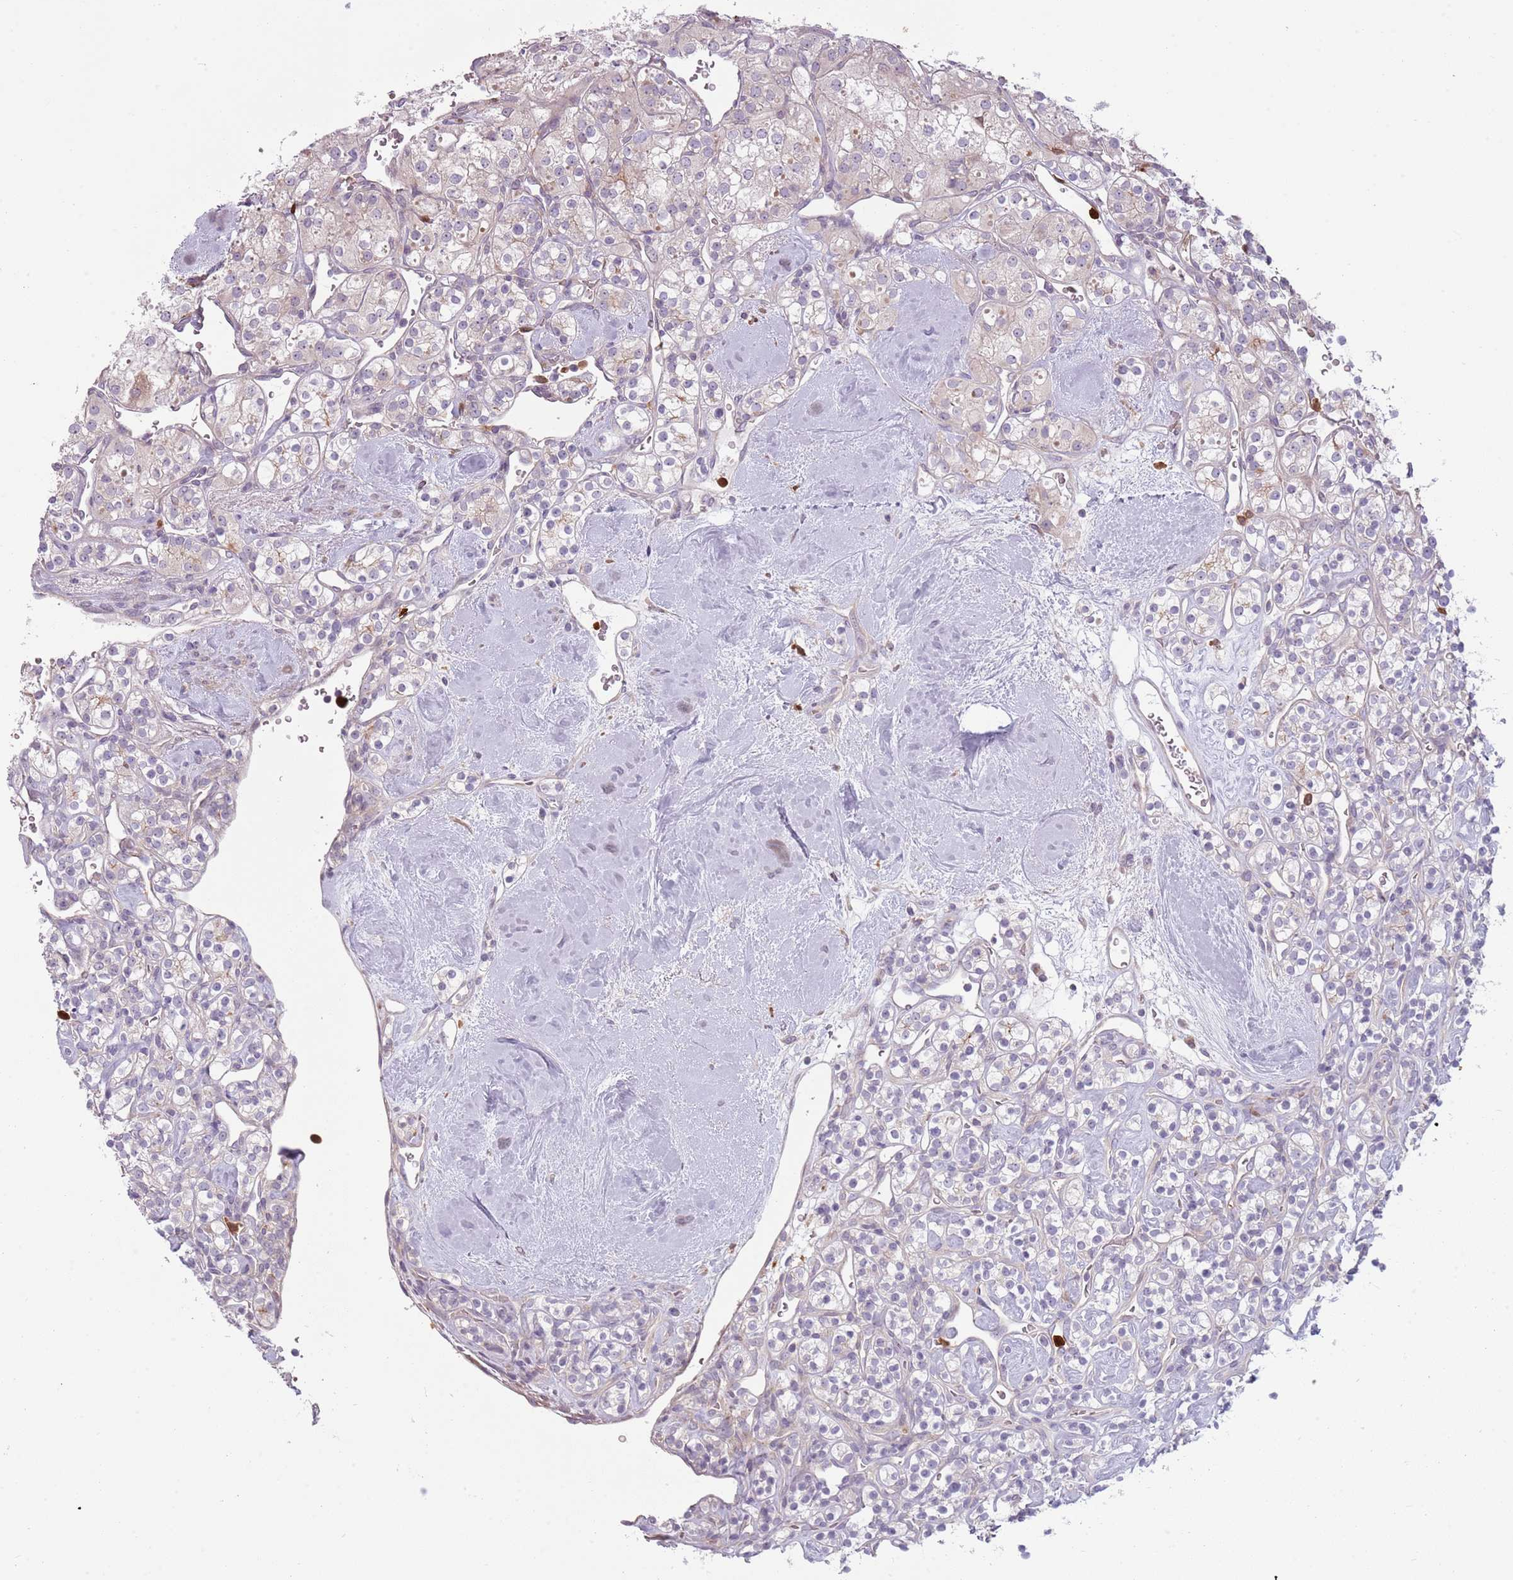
{"staining": {"intensity": "negative", "quantity": "none", "location": "none"}, "tissue": "renal cancer", "cell_type": "Tumor cells", "image_type": "cancer", "snomed": [{"axis": "morphology", "description": "Adenocarcinoma, NOS"}, {"axis": "topography", "description": "Kidney"}], "caption": "DAB (3,3'-diaminobenzidine) immunohistochemical staining of human adenocarcinoma (renal) shows no significant expression in tumor cells.", "gene": "SPAG4", "patient": {"sex": "male", "age": 77}}